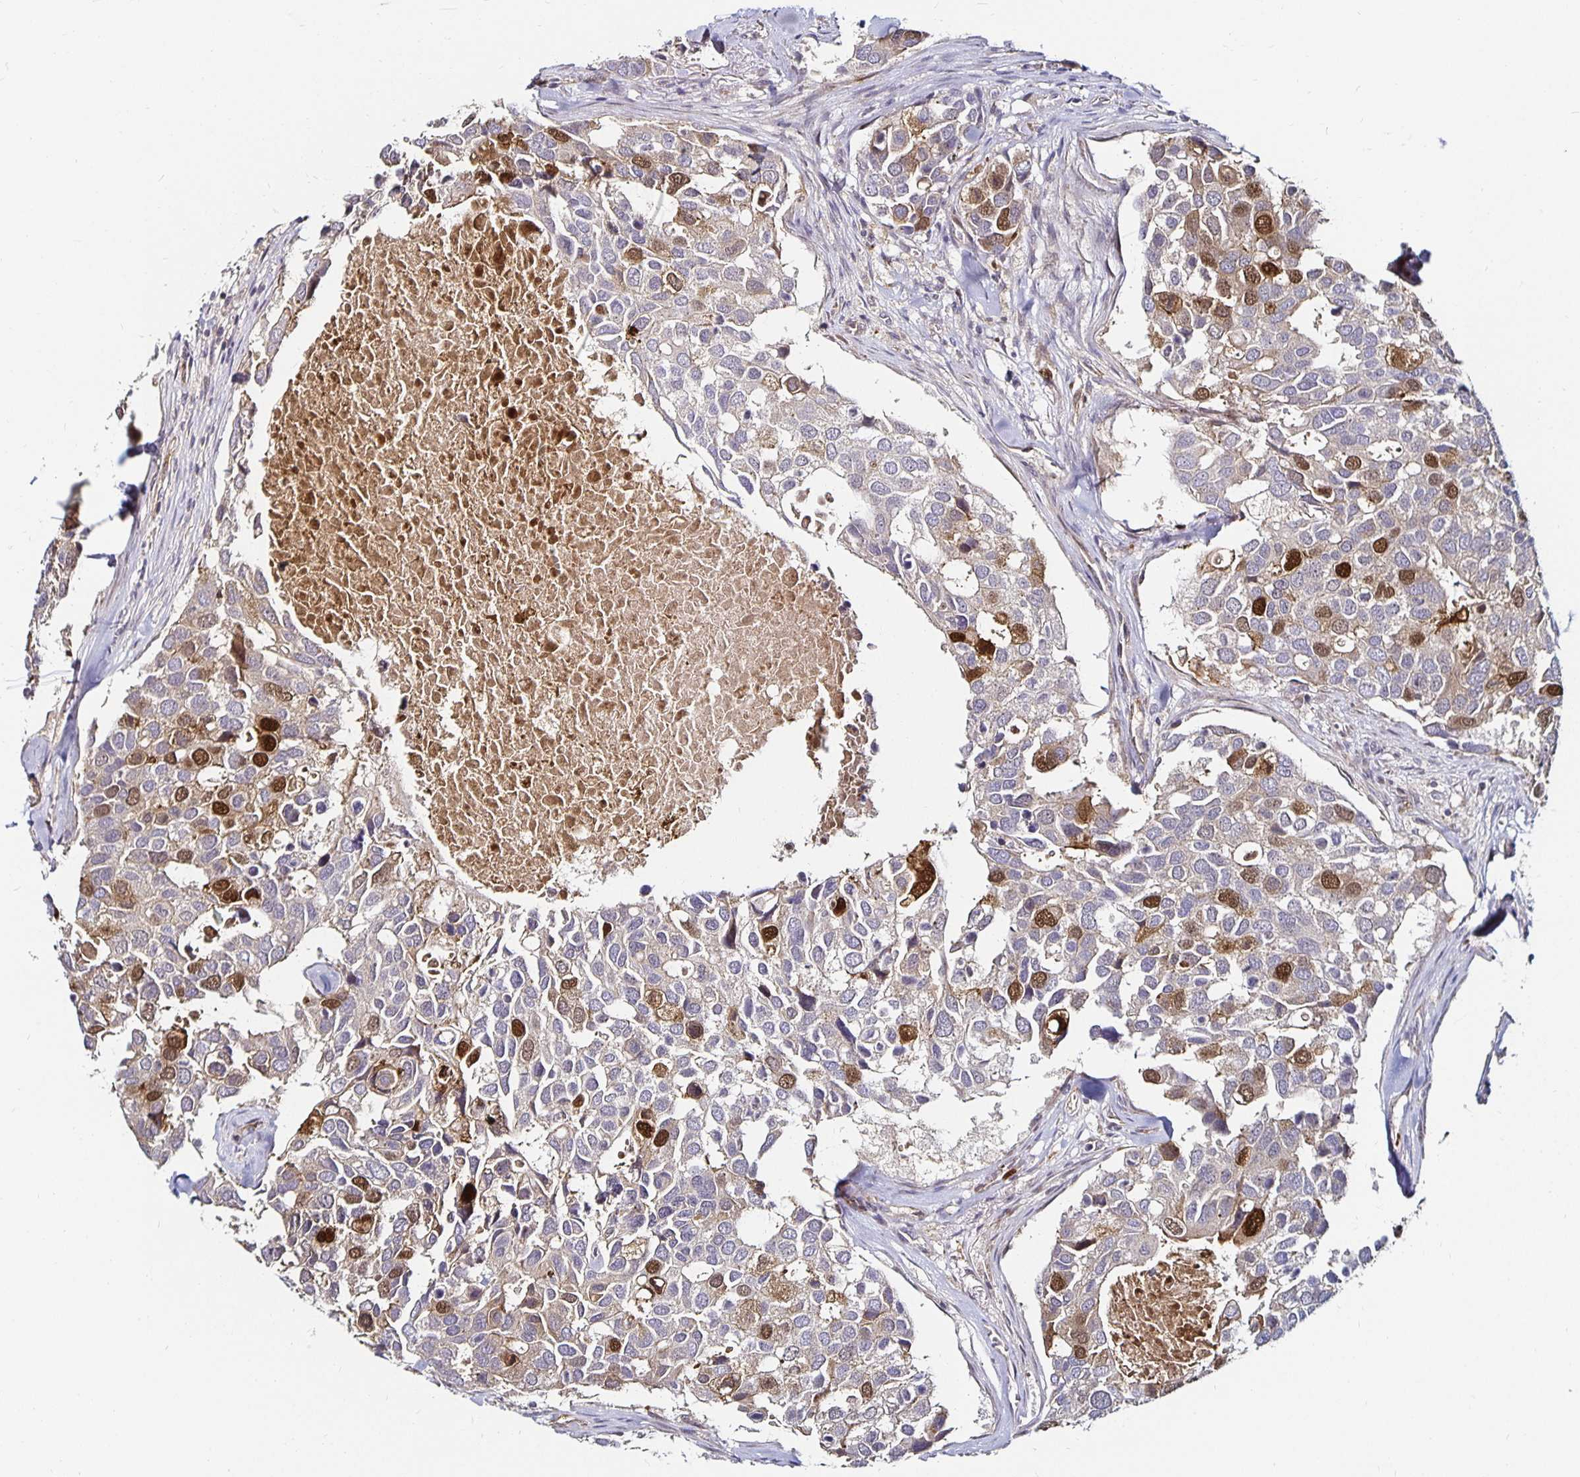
{"staining": {"intensity": "strong", "quantity": "<25%", "location": "nuclear"}, "tissue": "breast cancer", "cell_type": "Tumor cells", "image_type": "cancer", "snomed": [{"axis": "morphology", "description": "Duct carcinoma"}, {"axis": "topography", "description": "Breast"}], "caption": "A photomicrograph of human breast cancer stained for a protein displays strong nuclear brown staining in tumor cells.", "gene": "ANLN", "patient": {"sex": "female", "age": 83}}